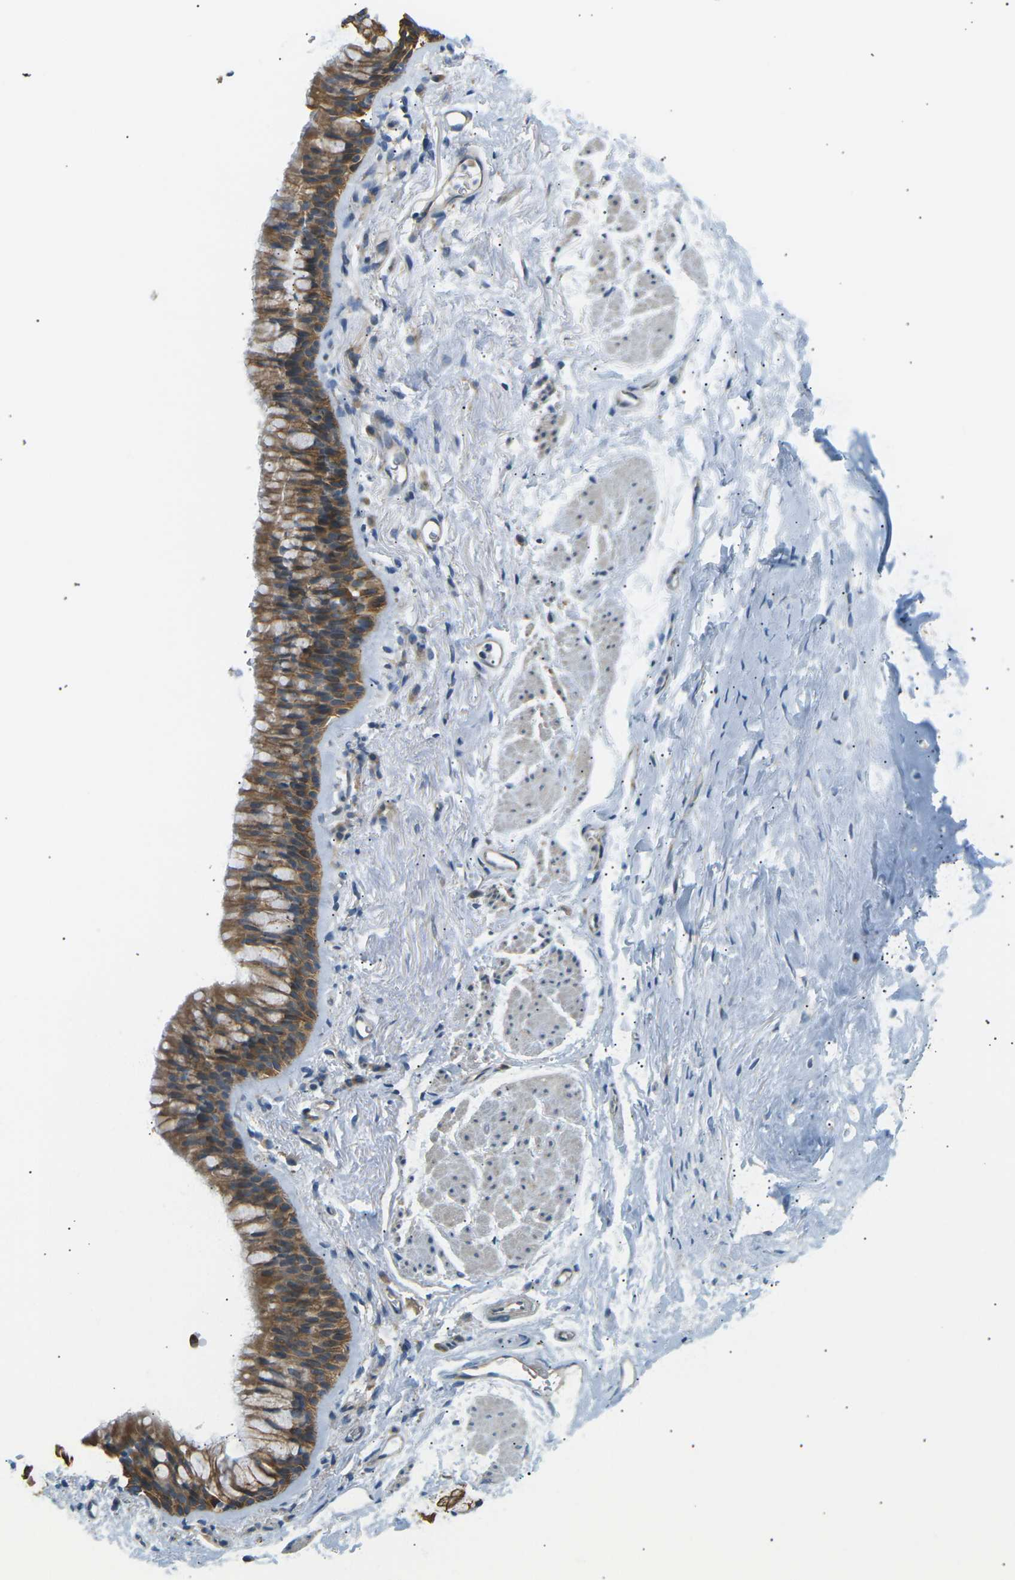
{"staining": {"intensity": "negative", "quantity": "none", "location": "none"}, "tissue": "adipose tissue", "cell_type": "Adipocytes", "image_type": "normal", "snomed": [{"axis": "morphology", "description": "Normal tissue, NOS"}, {"axis": "topography", "description": "Cartilage tissue"}, {"axis": "topography", "description": "Bronchus"}], "caption": "This is an IHC micrograph of unremarkable human adipose tissue. There is no staining in adipocytes.", "gene": "TBC1D8", "patient": {"sex": "female", "age": 53}}